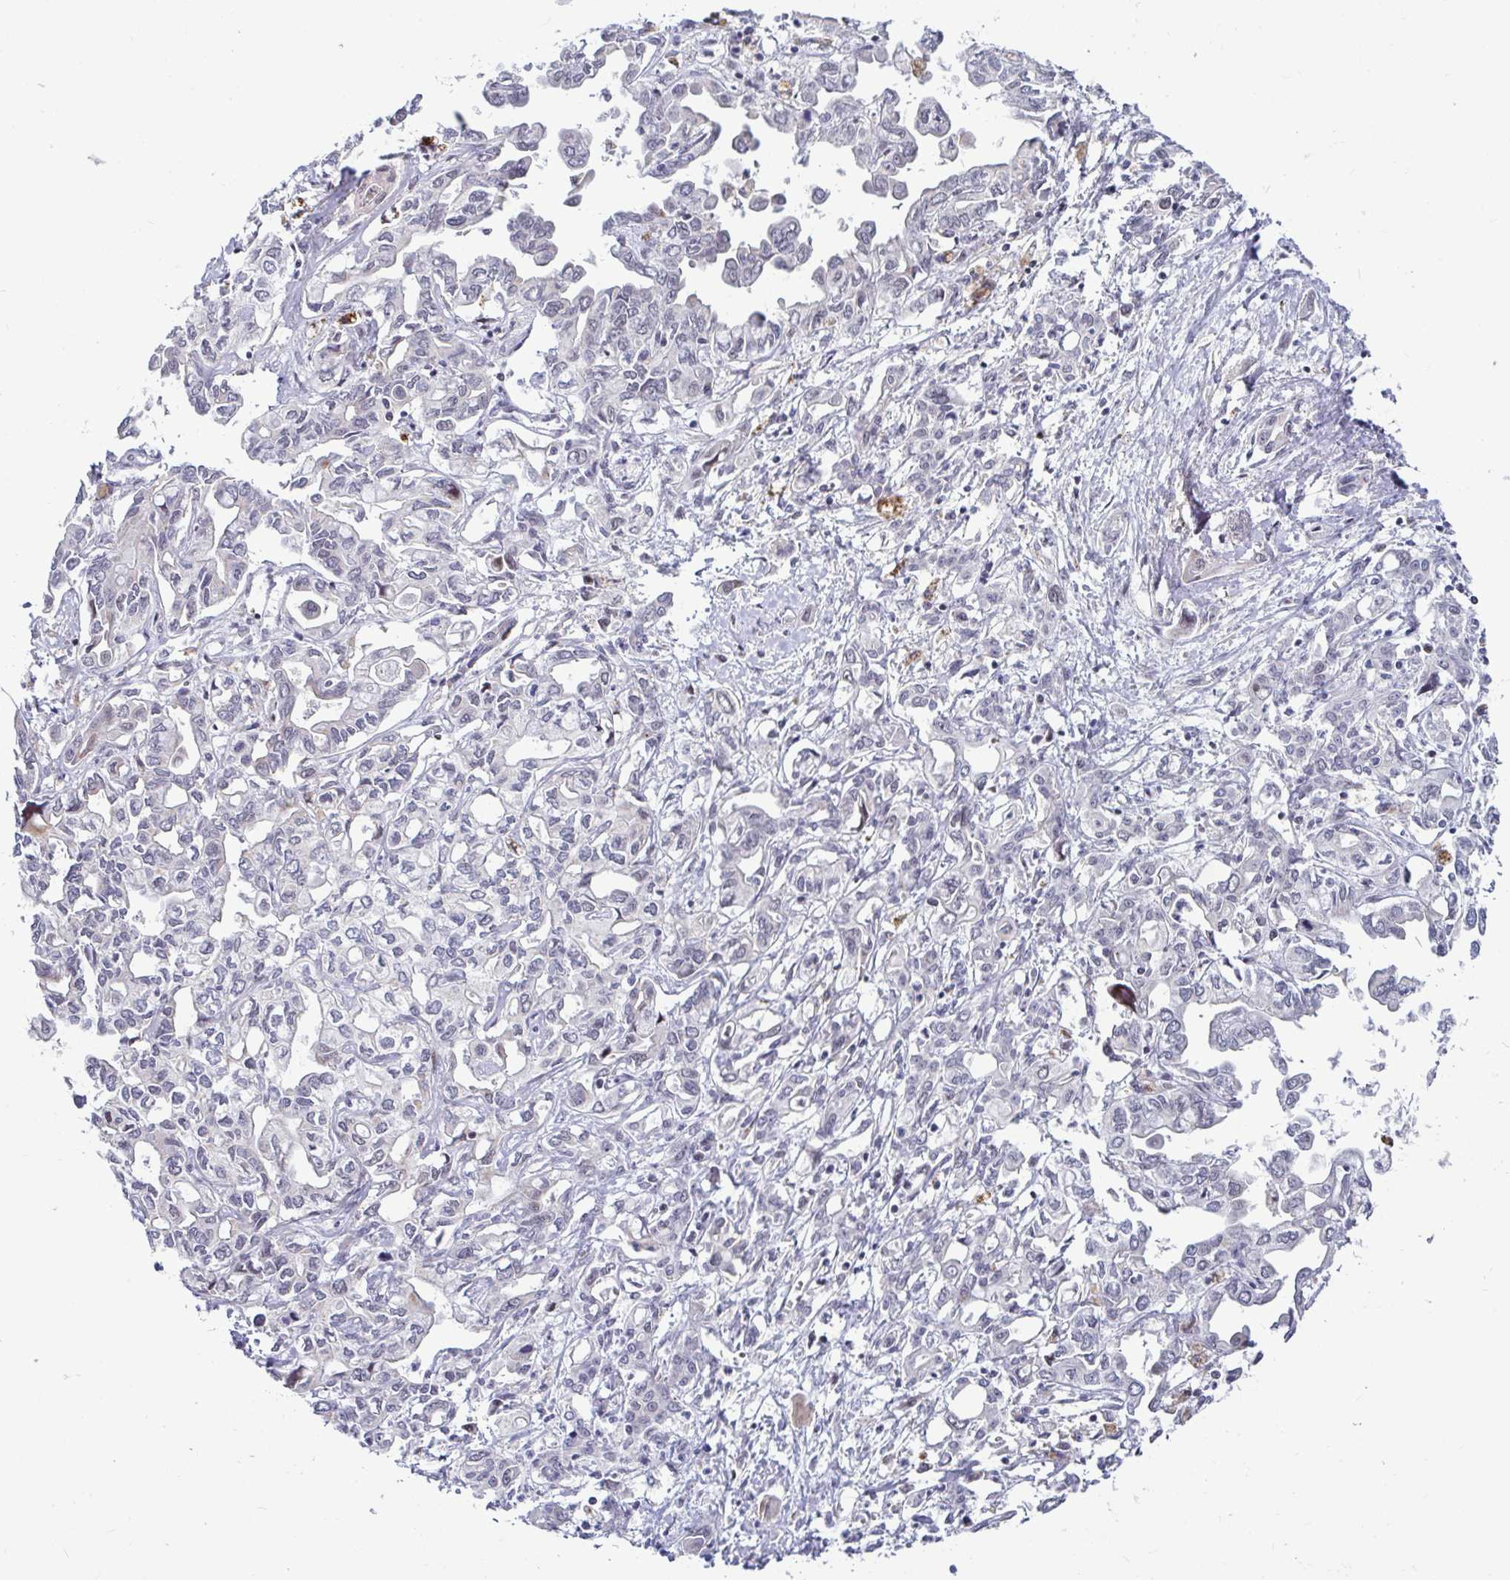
{"staining": {"intensity": "negative", "quantity": "none", "location": "none"}, "tissue": "liver cancer", "cell_type": "Tumor cells", "image_type": "cancer", "snomed": [{"axis": "morphology", "description": "Cholangiocarcinoma"}, {"axis": "topography", "description": "Liver"}], "caption": "The micrograph displays no significant positivity in tumor cells of liver cholangiocarcinoma. (DAB immunohistochemistry, high magnification).", "gene": "DZIP1", "patient": {"sex": "female", "age": 64}}